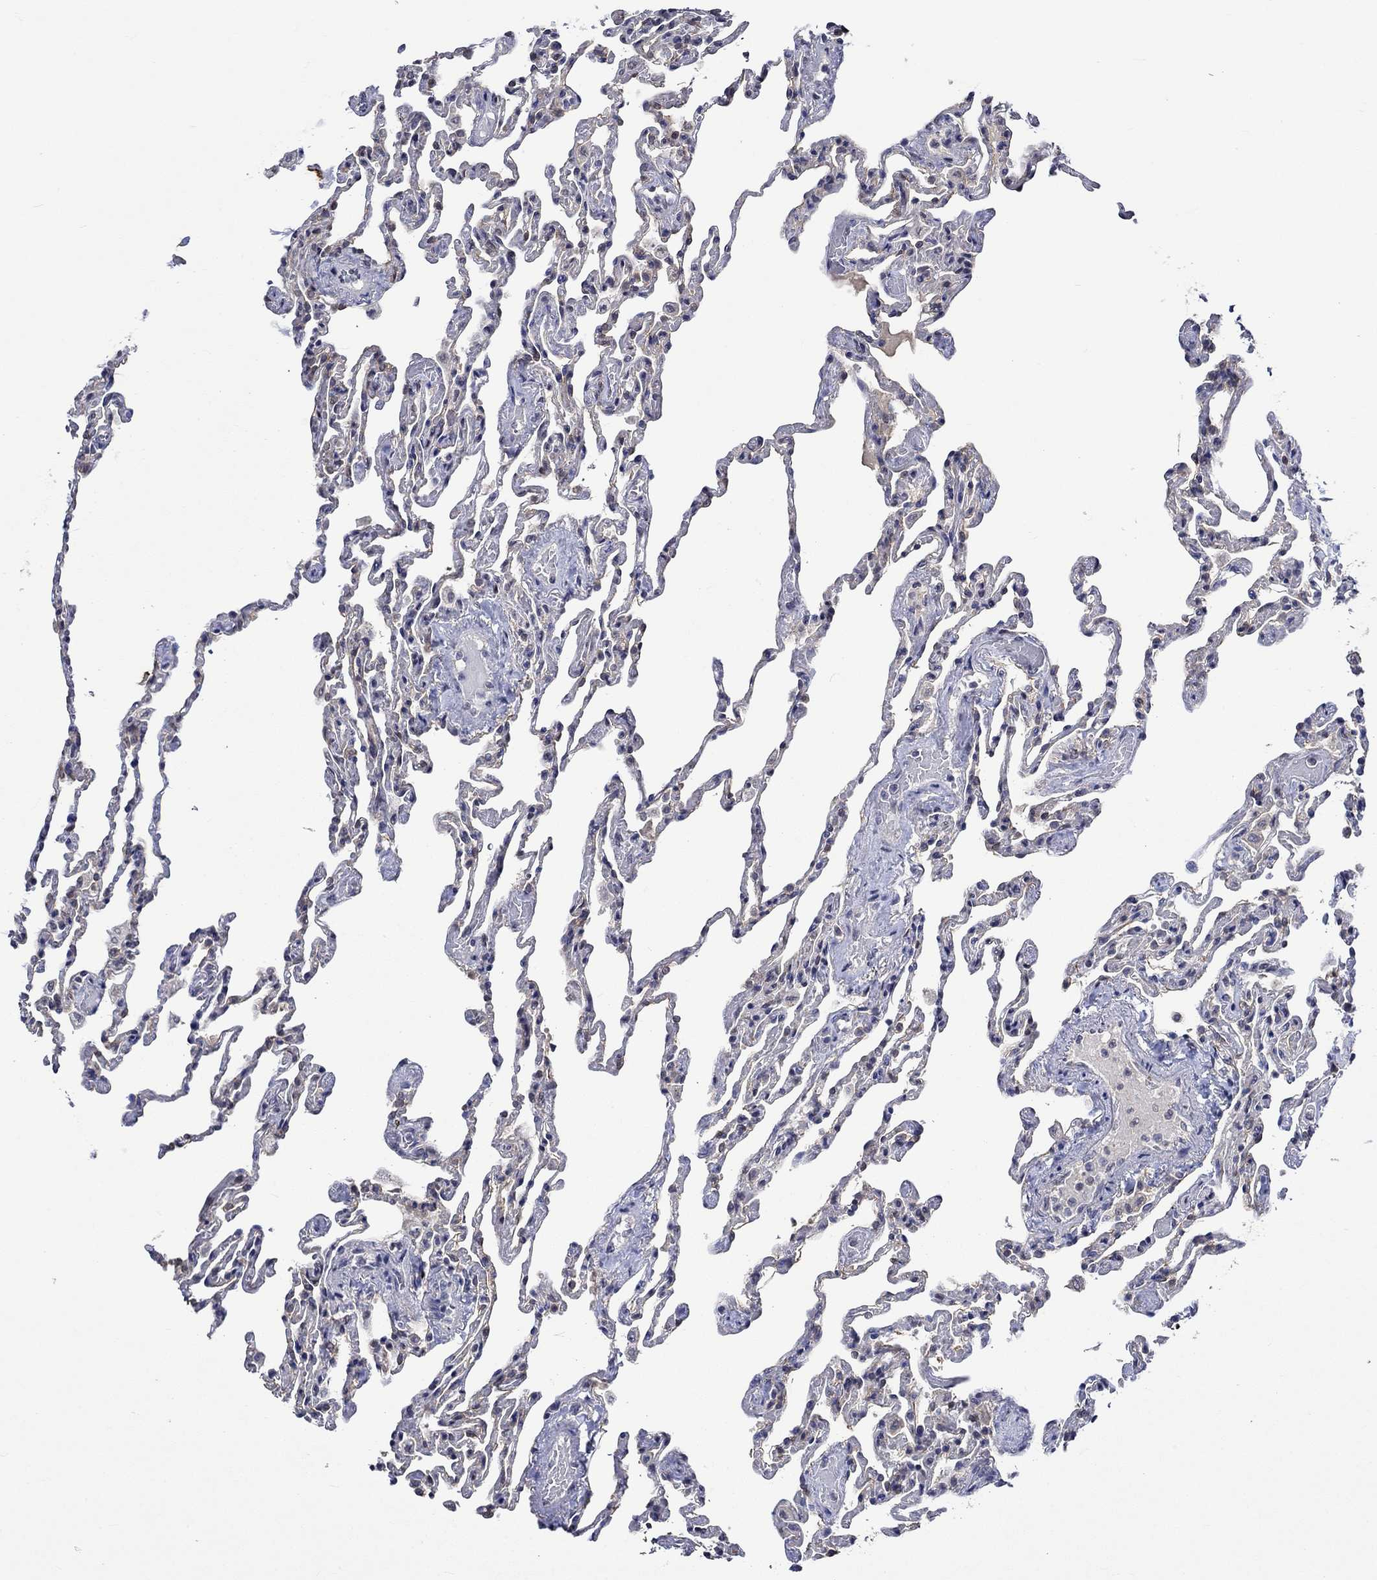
{"staining": {"intensity": "negative", "quantity": "none", "location": "none"}, "tissue": "lung", "cell_type": "Alveolar cells", "image_type": "normal", "snomed": [{"axis": "morphology", "description": "Normal tissue, NOS"}, {"axis": "topography", "description": "Lung"}], "caption": "Protein analysis of normal lung shows no significant positivity in alveolar cells.", "gene": "DDX3Y", "patient": {"sex": "female", "age": 43}}